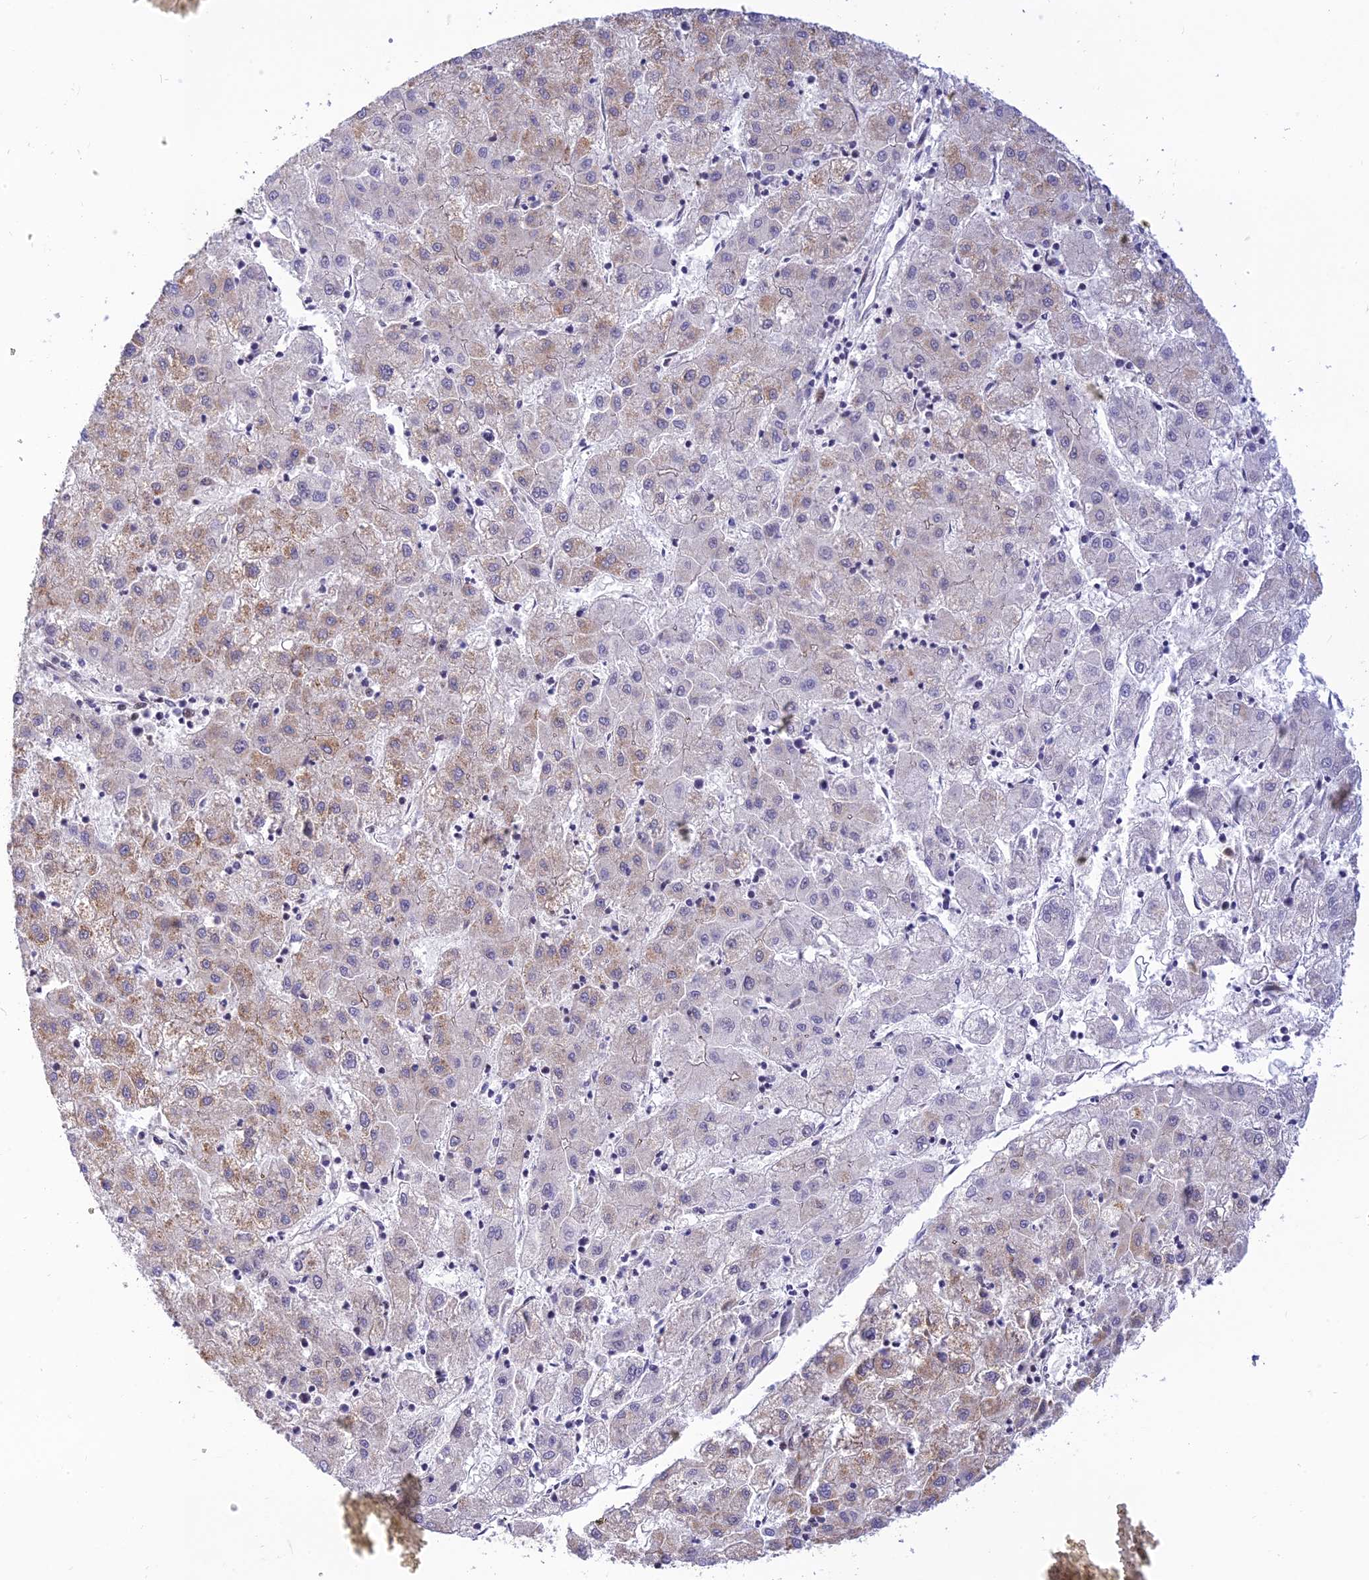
{"staining": {"intensity": "weak", "quantity": "25%-75%", "location": "cytoplasmic/membranous"}, "tissue": "liver cancer", "cell_type": "Tumor cells", "image_type": "cancer", "snomed": [{"axis": "morphology", "description": "Carcinoma, Hepatocellular, NOS"}, {"axis": "topography", "description": "Liver"}], "caption": "Immunohistochemistry (DAB) staining of human liver cancer (hepatocellular carcinoma) exhibits weak cytoplasmic/membranous protein staining in approximately 25%-75% of tumor cells.", "gene": "MICOS13", "patient": {"sex": "male", "age": 72}}